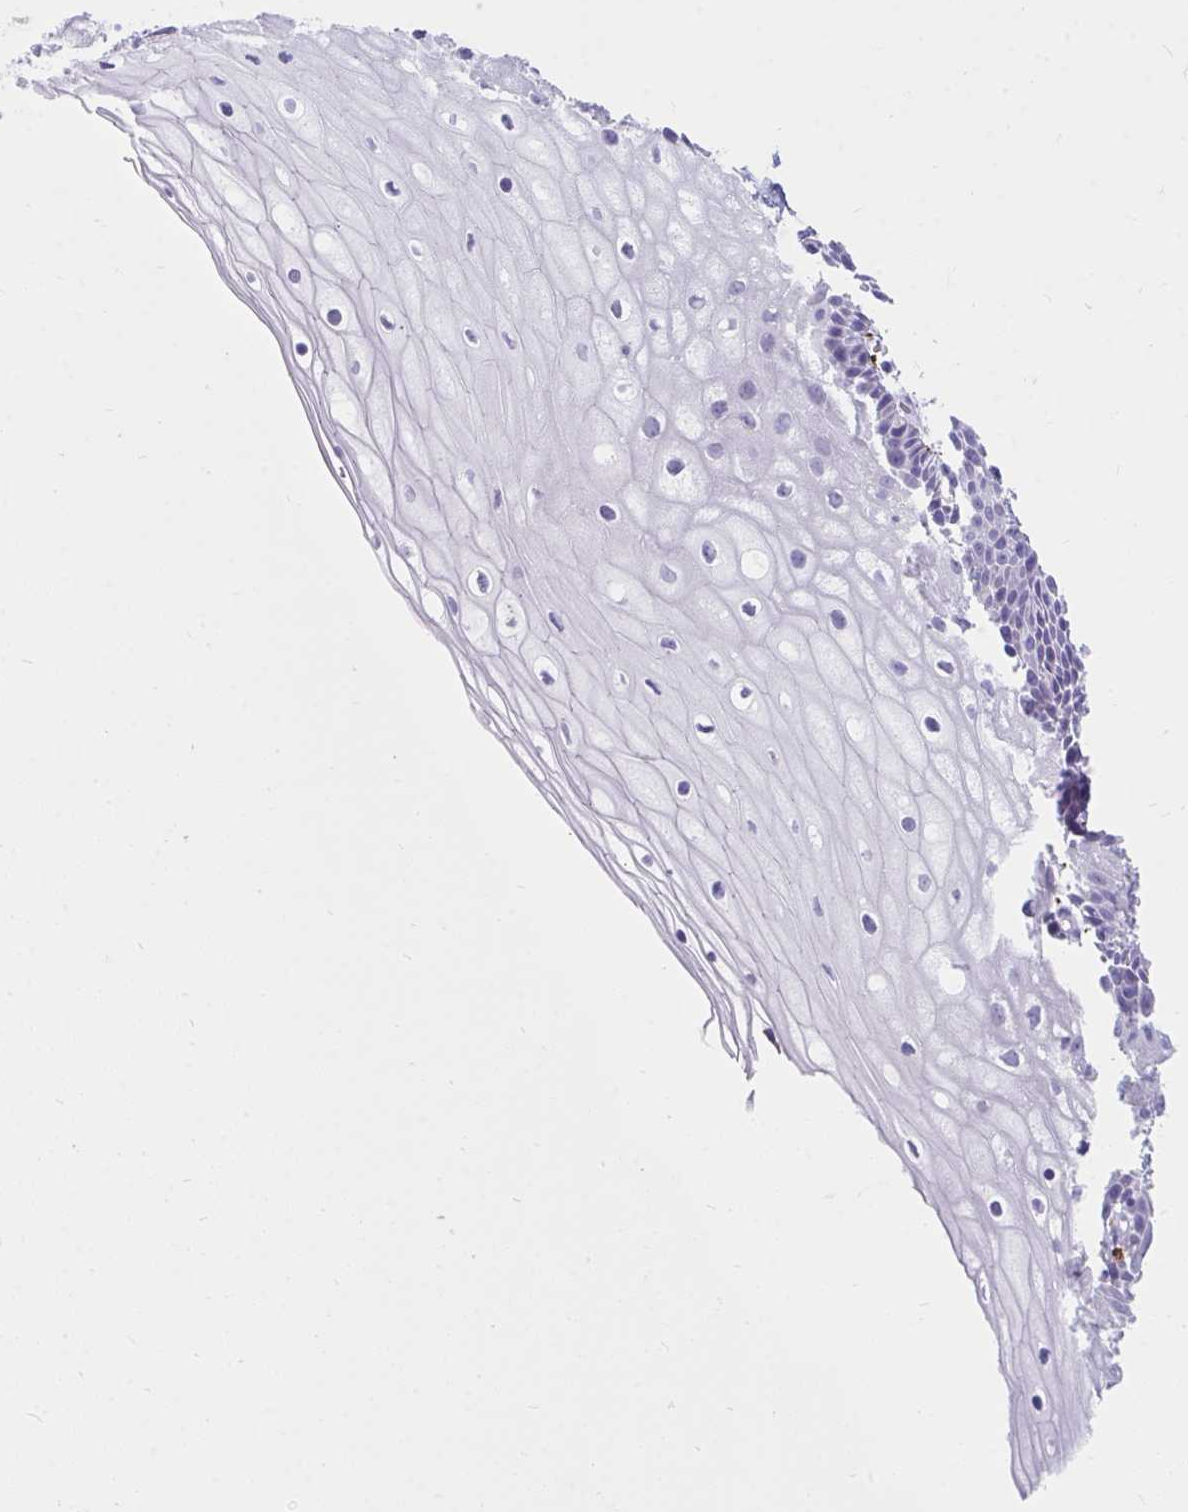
{"staining": {"intensity": "negative", "quantity": "none", "location": "none"}, "tissue": "cervix", "cell_type": "Glandular cells", "image_type": "normal", "snomed": [{"axis": "morphology", "description": "Normal tissue, NOS"}, {"axis": "topography", "description": "Cervix"}], "caption": "This is a image of immunohistochemistry staining of benign cervix, which shows no staining in glandular cells. The staining was performed using DAB to visualize the protein expression in brown, while the nuclei were stained in blue with hematoxylin (Magnification: 20x).", "gene": "CD163", "patient": {"sex": "female", "age": 36}}